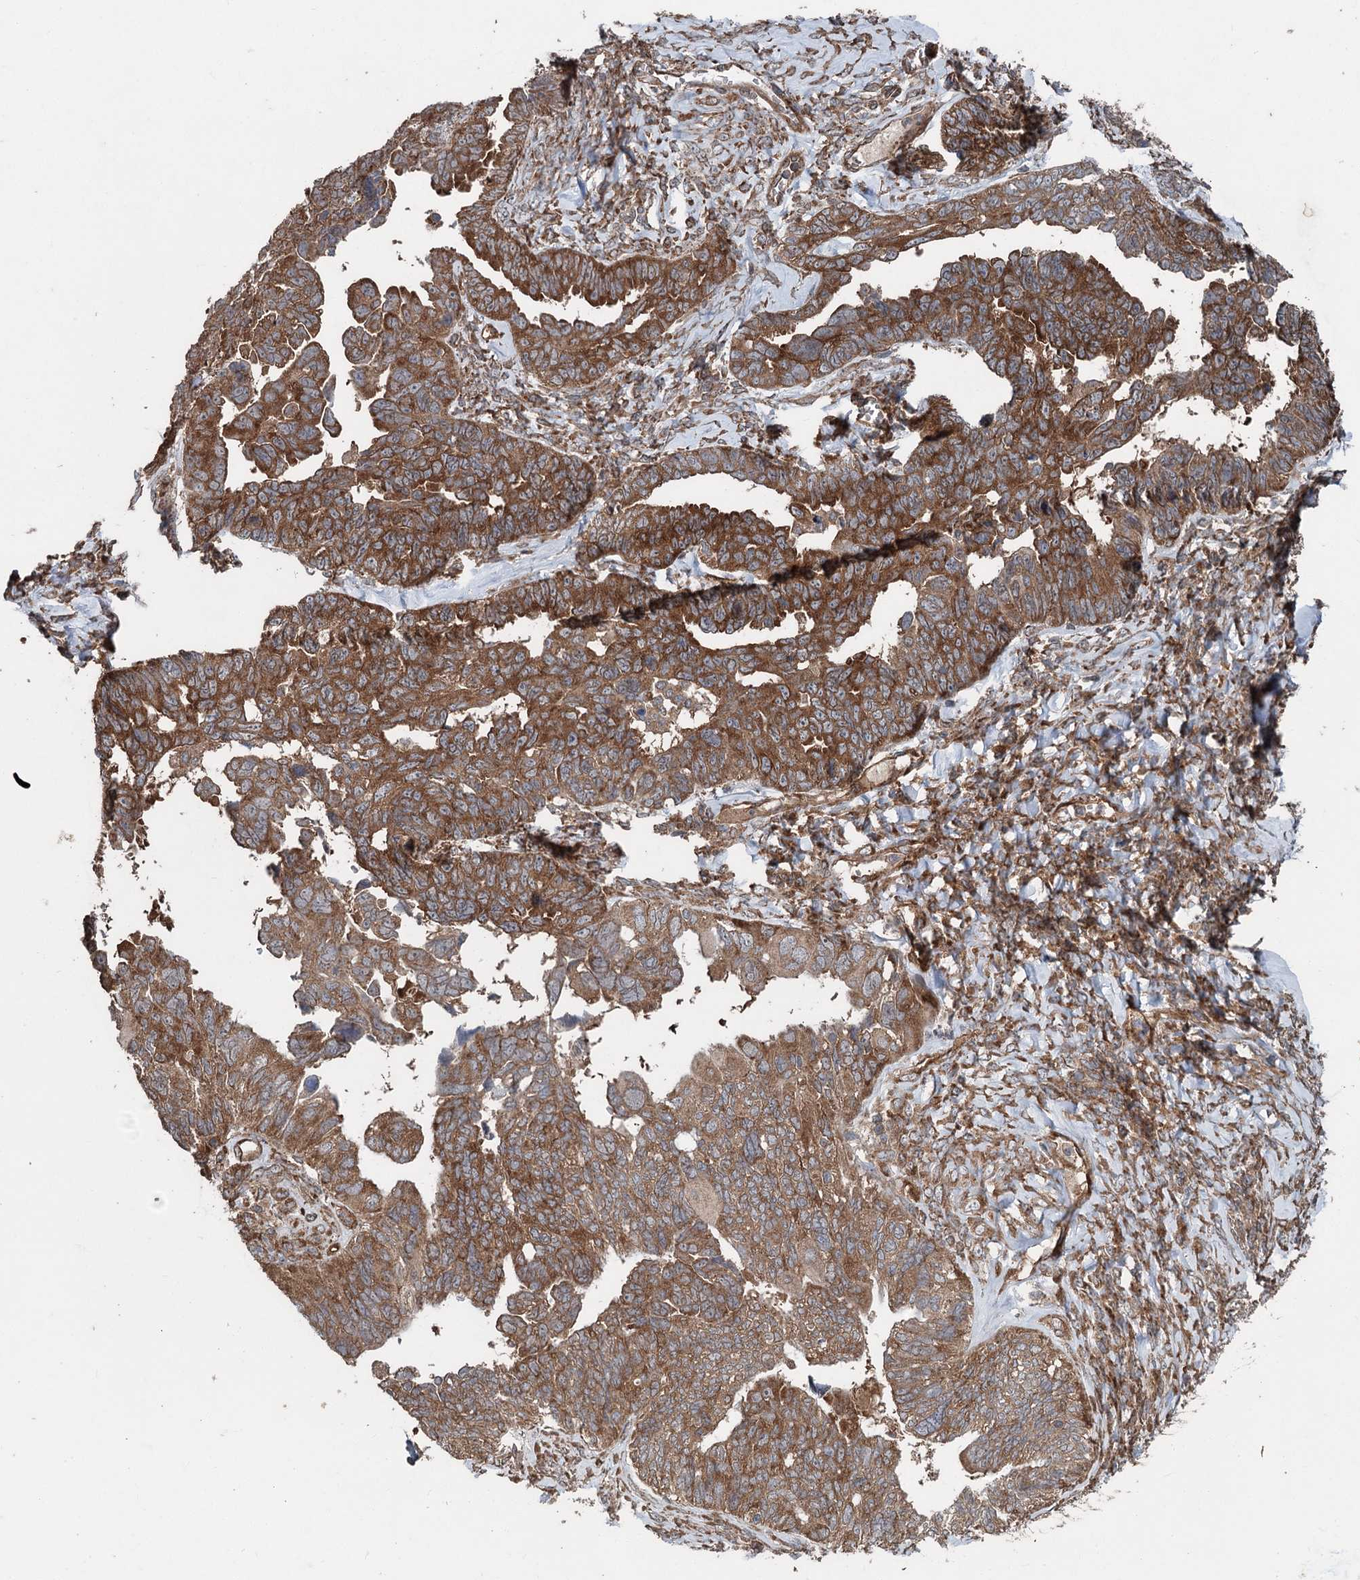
{"staining": {"intensity": "moderate", "quantity": ">75%", "location": "cytoplasmic/membranous"}, "tissue": "ovarian cancer", "cell_type": "Tumor cells", "image_type": "cancer", "snomed": [{"axis": "morphology", "description": "Cystadenocarcinoma, serous, NOS"}, {"axis": "topography", "description": "Ovary"}], "caption": "The histopathology image shows staining of serous cystadenocarcinoma (ovarian), revealing moderate cytoplasmic/membranous protein positivity (brown color) within tumor cells.", "gene": "RNF214", "patient": {"sex": "female", "age": 79}}